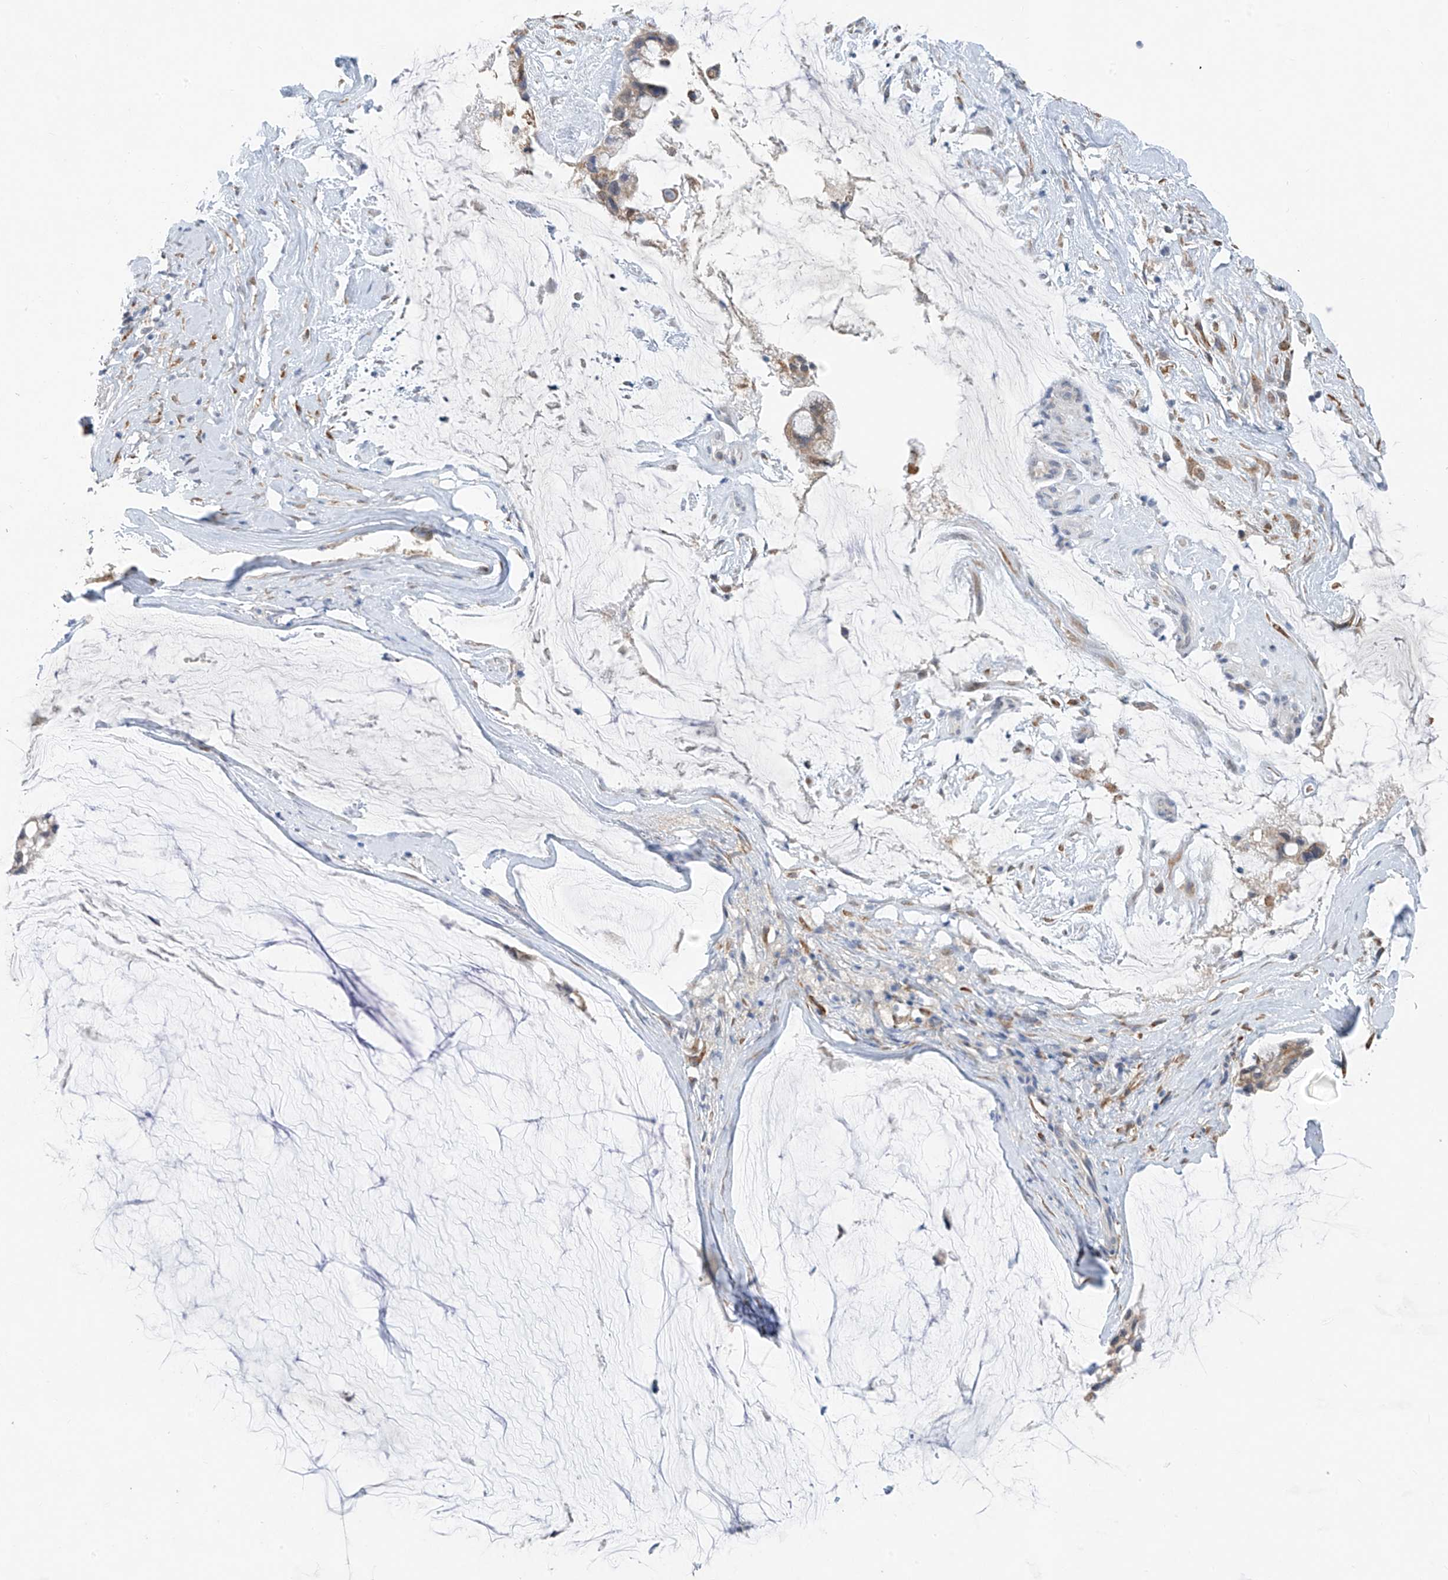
{"staining": {"intensity": "negative", "quantity": "none", "location": "none"}, "tissue": "ovarian cancer", "cell_type": "Tumor cells", "image_type": "cancer", "snomed": [{"axis": "morphology", "description": "Cystadenocarcinoma, mucinous, NOS"}, {"axis": "topography", "description": "Ovary"}], "caption": "Photomicrograph shows no significant protein expression in tumor cells of ovarian mucinous cystadenocarcinoma.", "gene": "CYP4V2", "patient": {"sex": "female", "age": 39}}